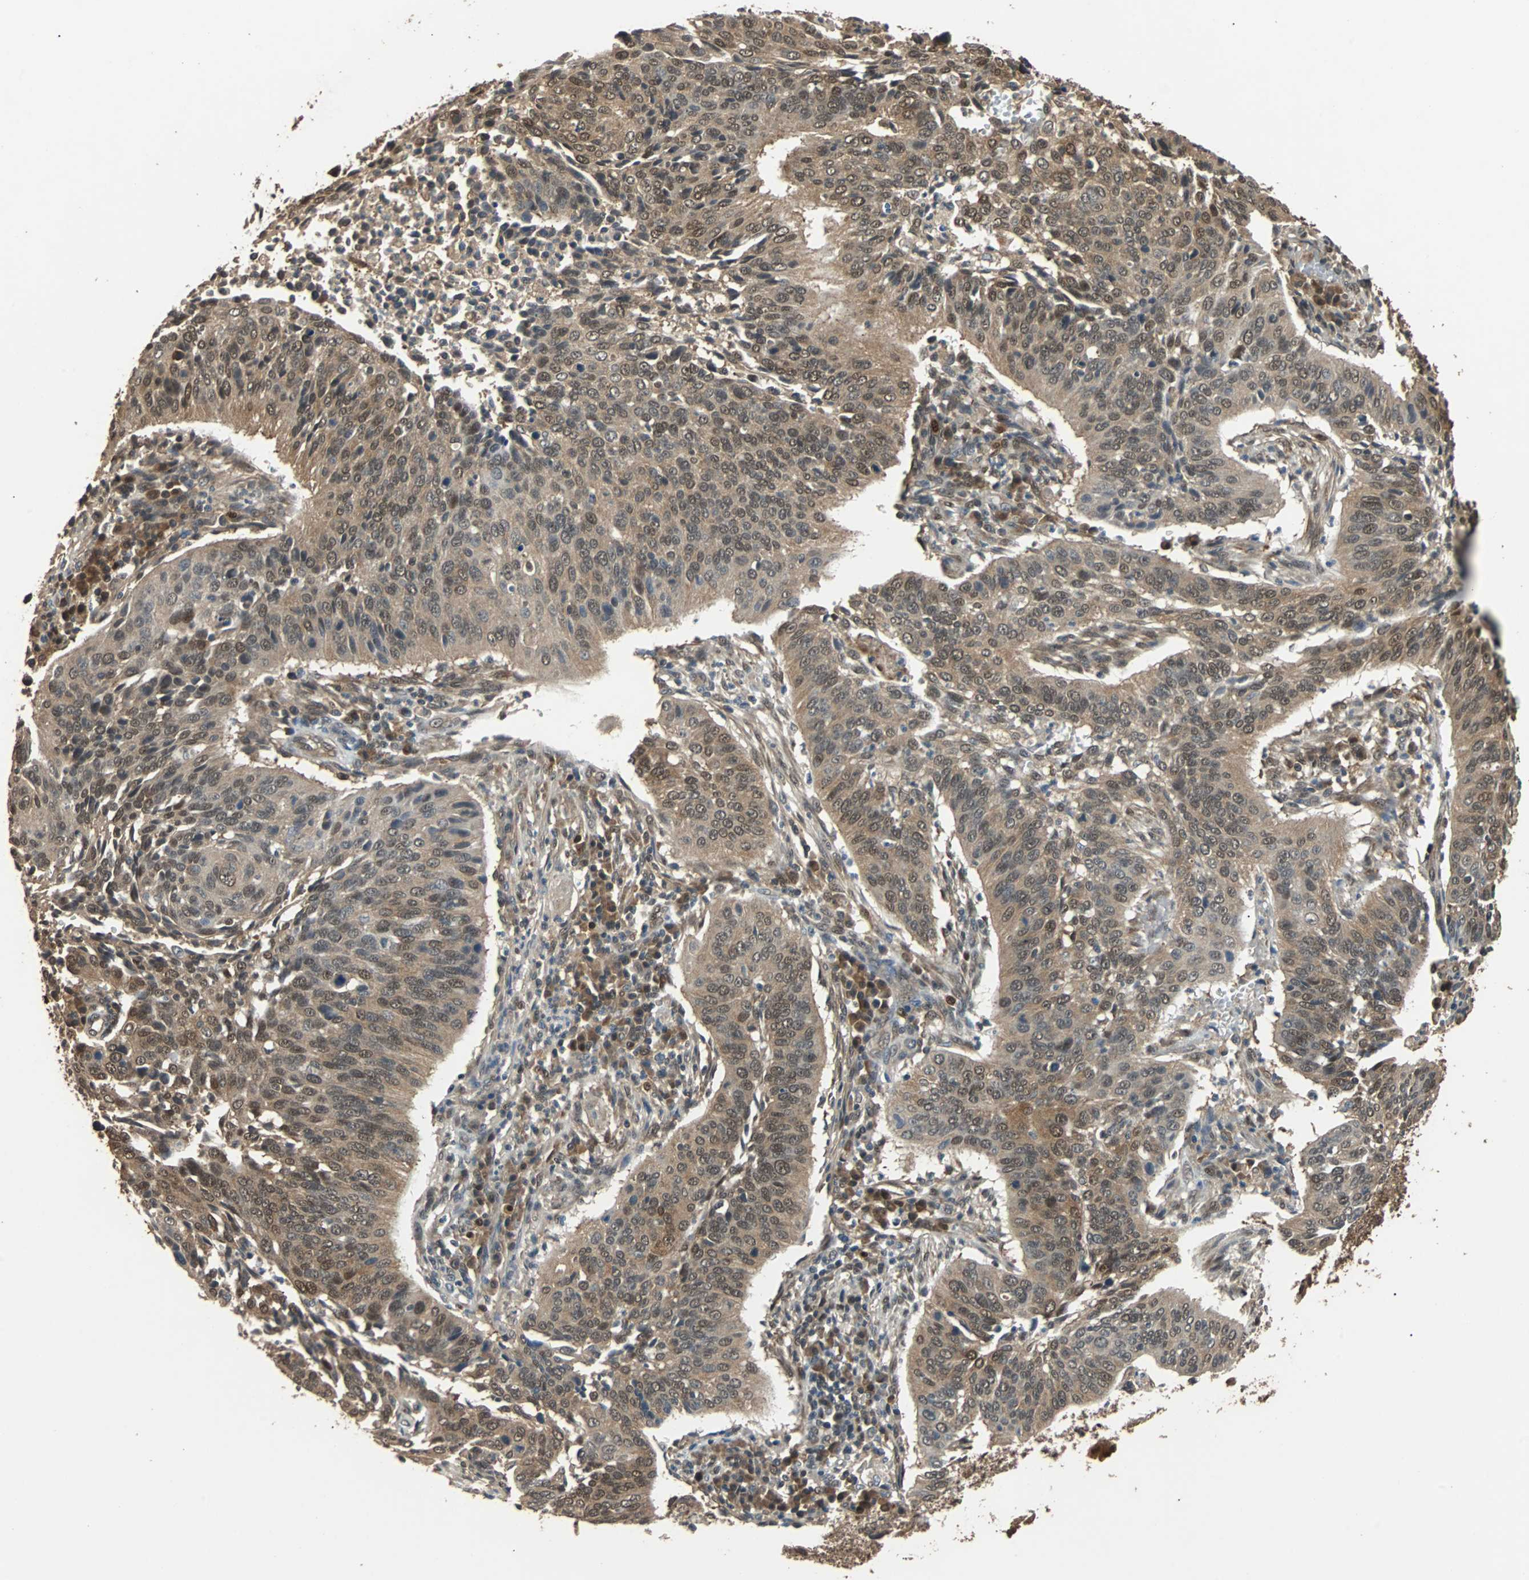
{"staining": {"intensity": "moderate", "quantity": ">75%", "location": "cytoplasmic/membranous,nuclear"}, "tissue": "cervical cancer", "cell_type": "Tumor cells", "image_type": "cancer", "snomed": [{"axis": "morphology", "description": "Squamous cell carcinoma, NOS"}, {"axis": "topography", "description": "Cervix"}], "caption": "Immunohistochemical staining of human cervical squamous cell carcinoma exhibits moderate cytoplasmic/membranous and nuclear protein expression in approximately >75% of tumor cells. (IHC, brightfield microscopy, high magnification).", "gene": "PRDX6", "patient": {"sex": "female", "age": 39}}